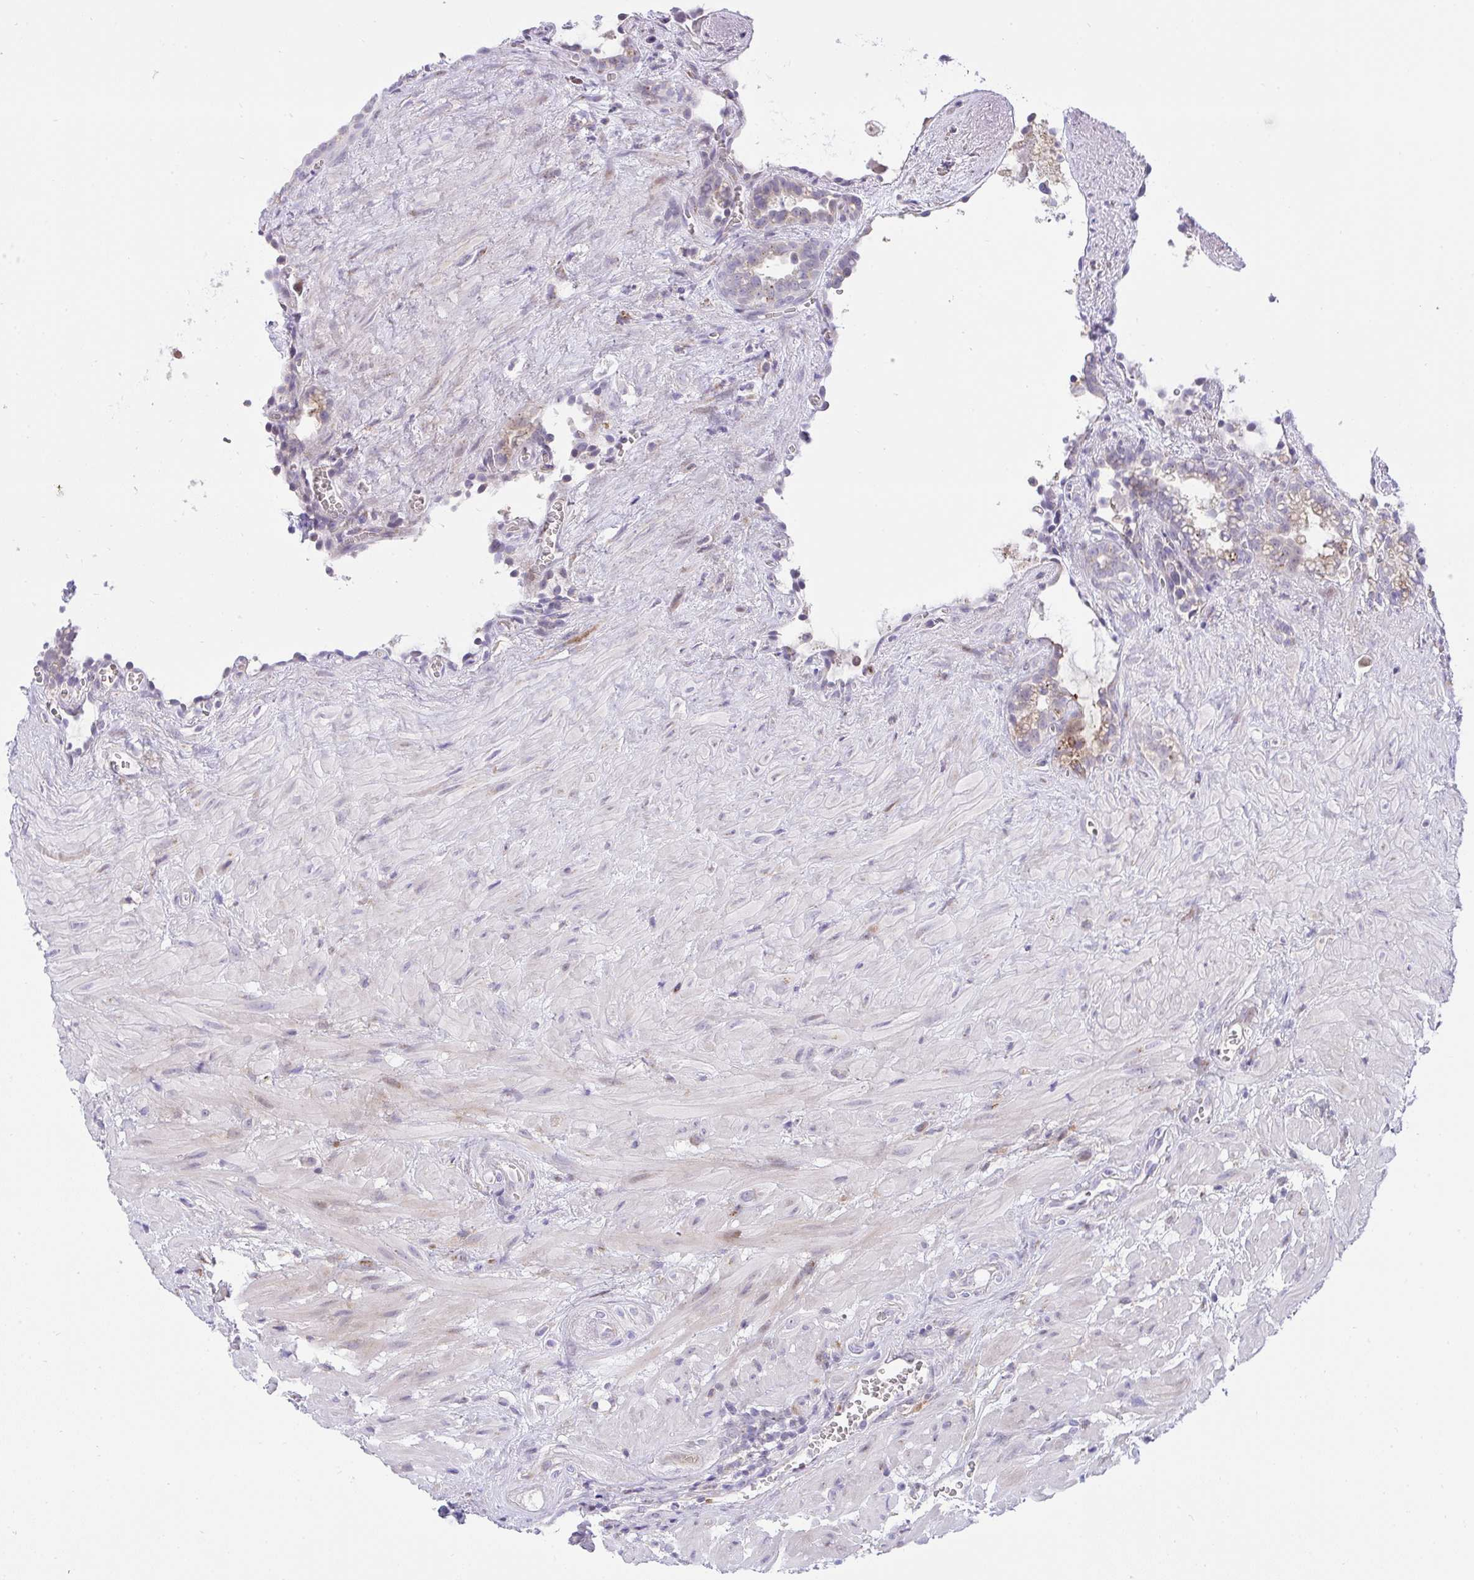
{"staining": {"intensity": "moderate", "quantity": "25%-75%", "location": "cytoplasmic/membranous"}, "tissue": "seminal vesicle", "cell_type": "Glandular cells", "image_type": "normal", "snomed": [{"axis": "morphology", "description": "Normal tissue, NOS"}, {"axis": "topography", "description": "Seminal veicle"}], "caption": "Immunohistochemistry image of benign seminal vesicle: seminal vesicle stained using IHC shows medium levels of moderate protein expression localized specifically in the cytoplasmic/membranous of glandular cells, appearing as a cytoplasmic/membranous brown color.", "gene": "ZNF554", "patient": {"sex": "male", "age": 76}}